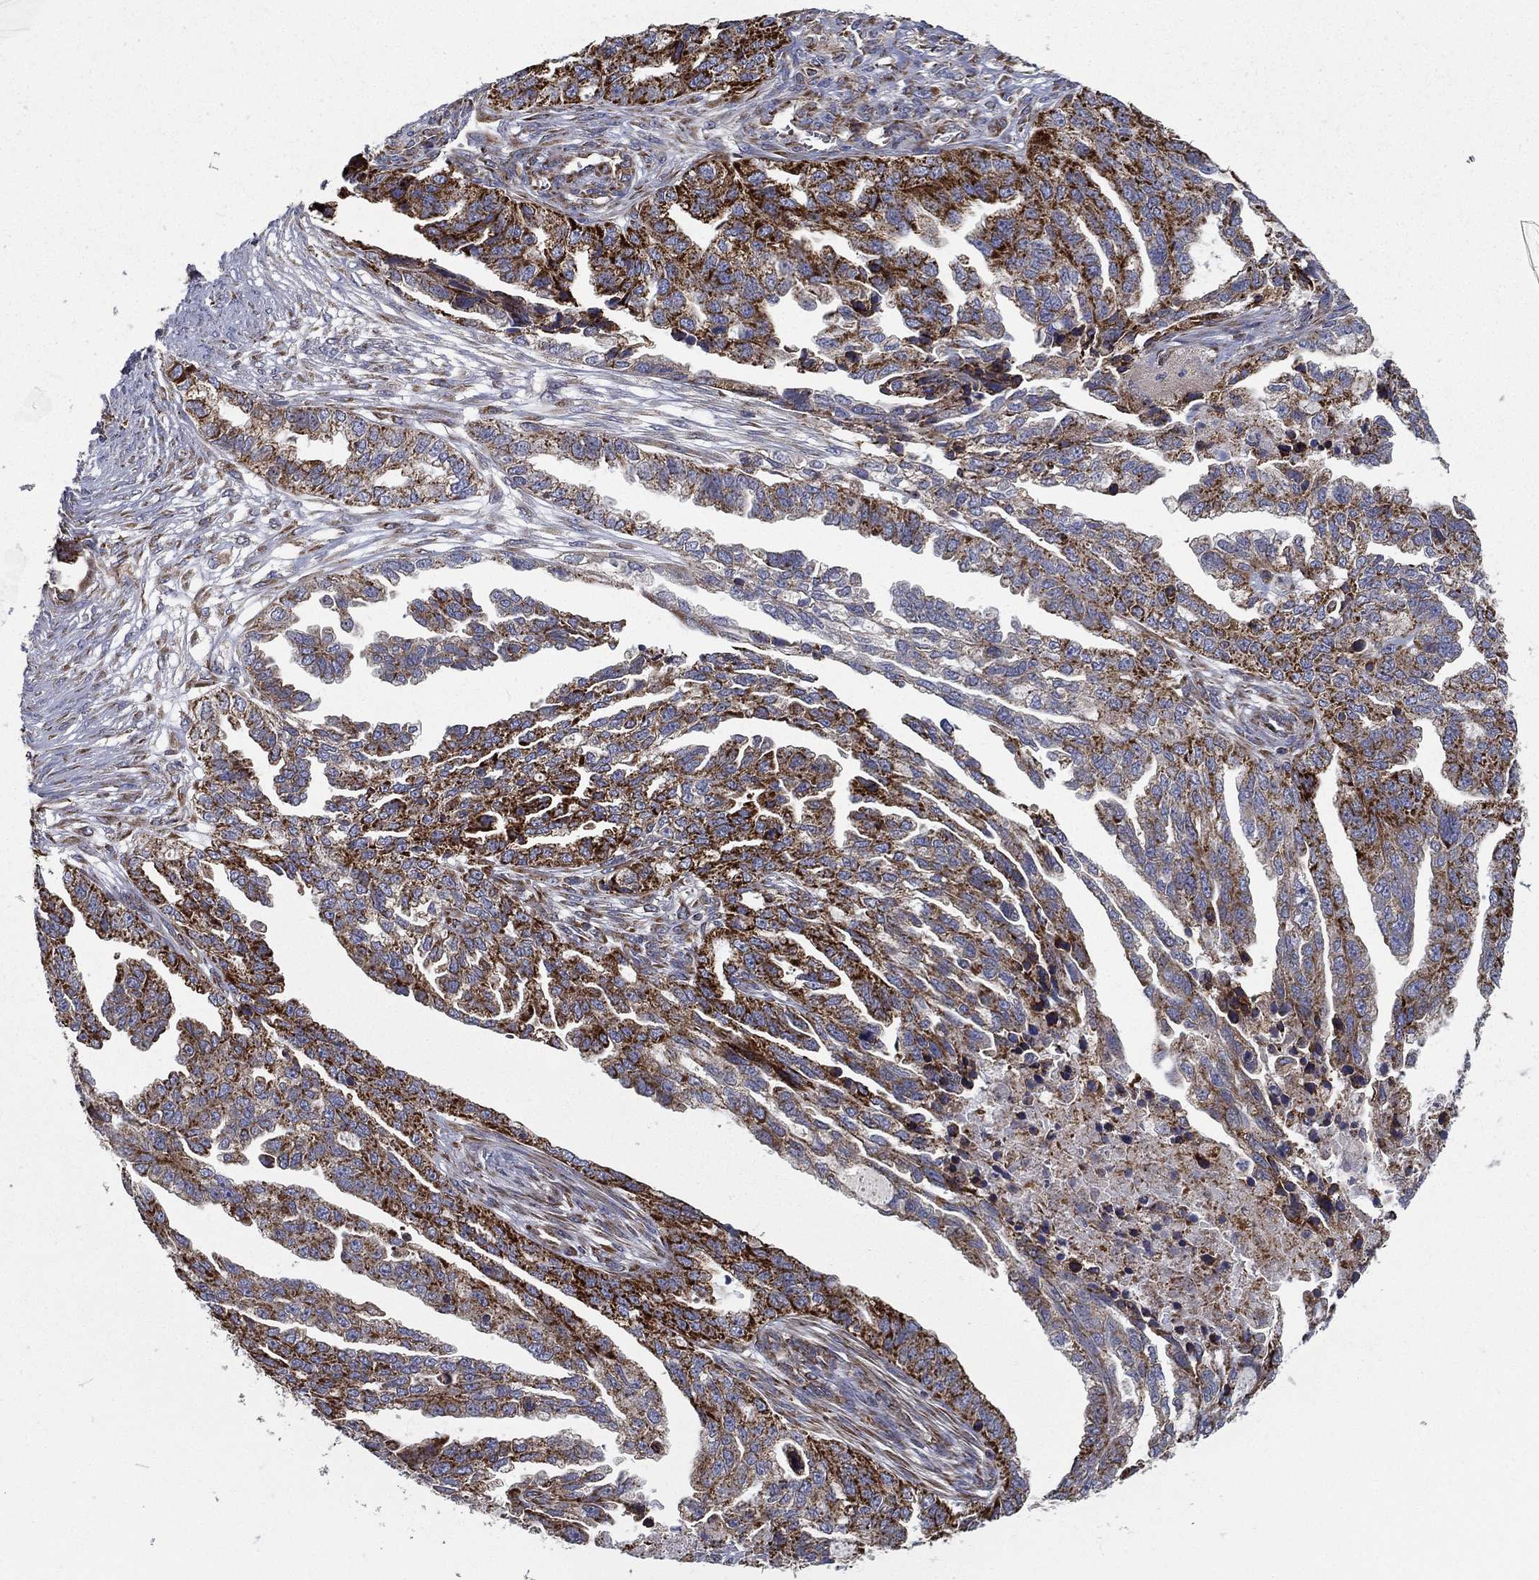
{"staining": {"intensity": "strong", "quantity": "25%-75%", "location": "cytoplasmic/membranous"}, "tissue": "ovarian cancer", "cell_type": "Tumor cells", "image_type": "cancer", "snomed": [{"axis": "morphology", "description": "Cystadenocarcinoma, serous, NOS"}, {"axis": "topography", "description": "Ovary"}], "caption": "Protein expression analysis of ovarian cancer (serous cystadenocarcinoma) demonstrates strong cytoplasmic/membranous staining in about 25%-75% of tumor cells.", "gene": "MT-CYB", "patient": {"sex": "female", "age": 51}}